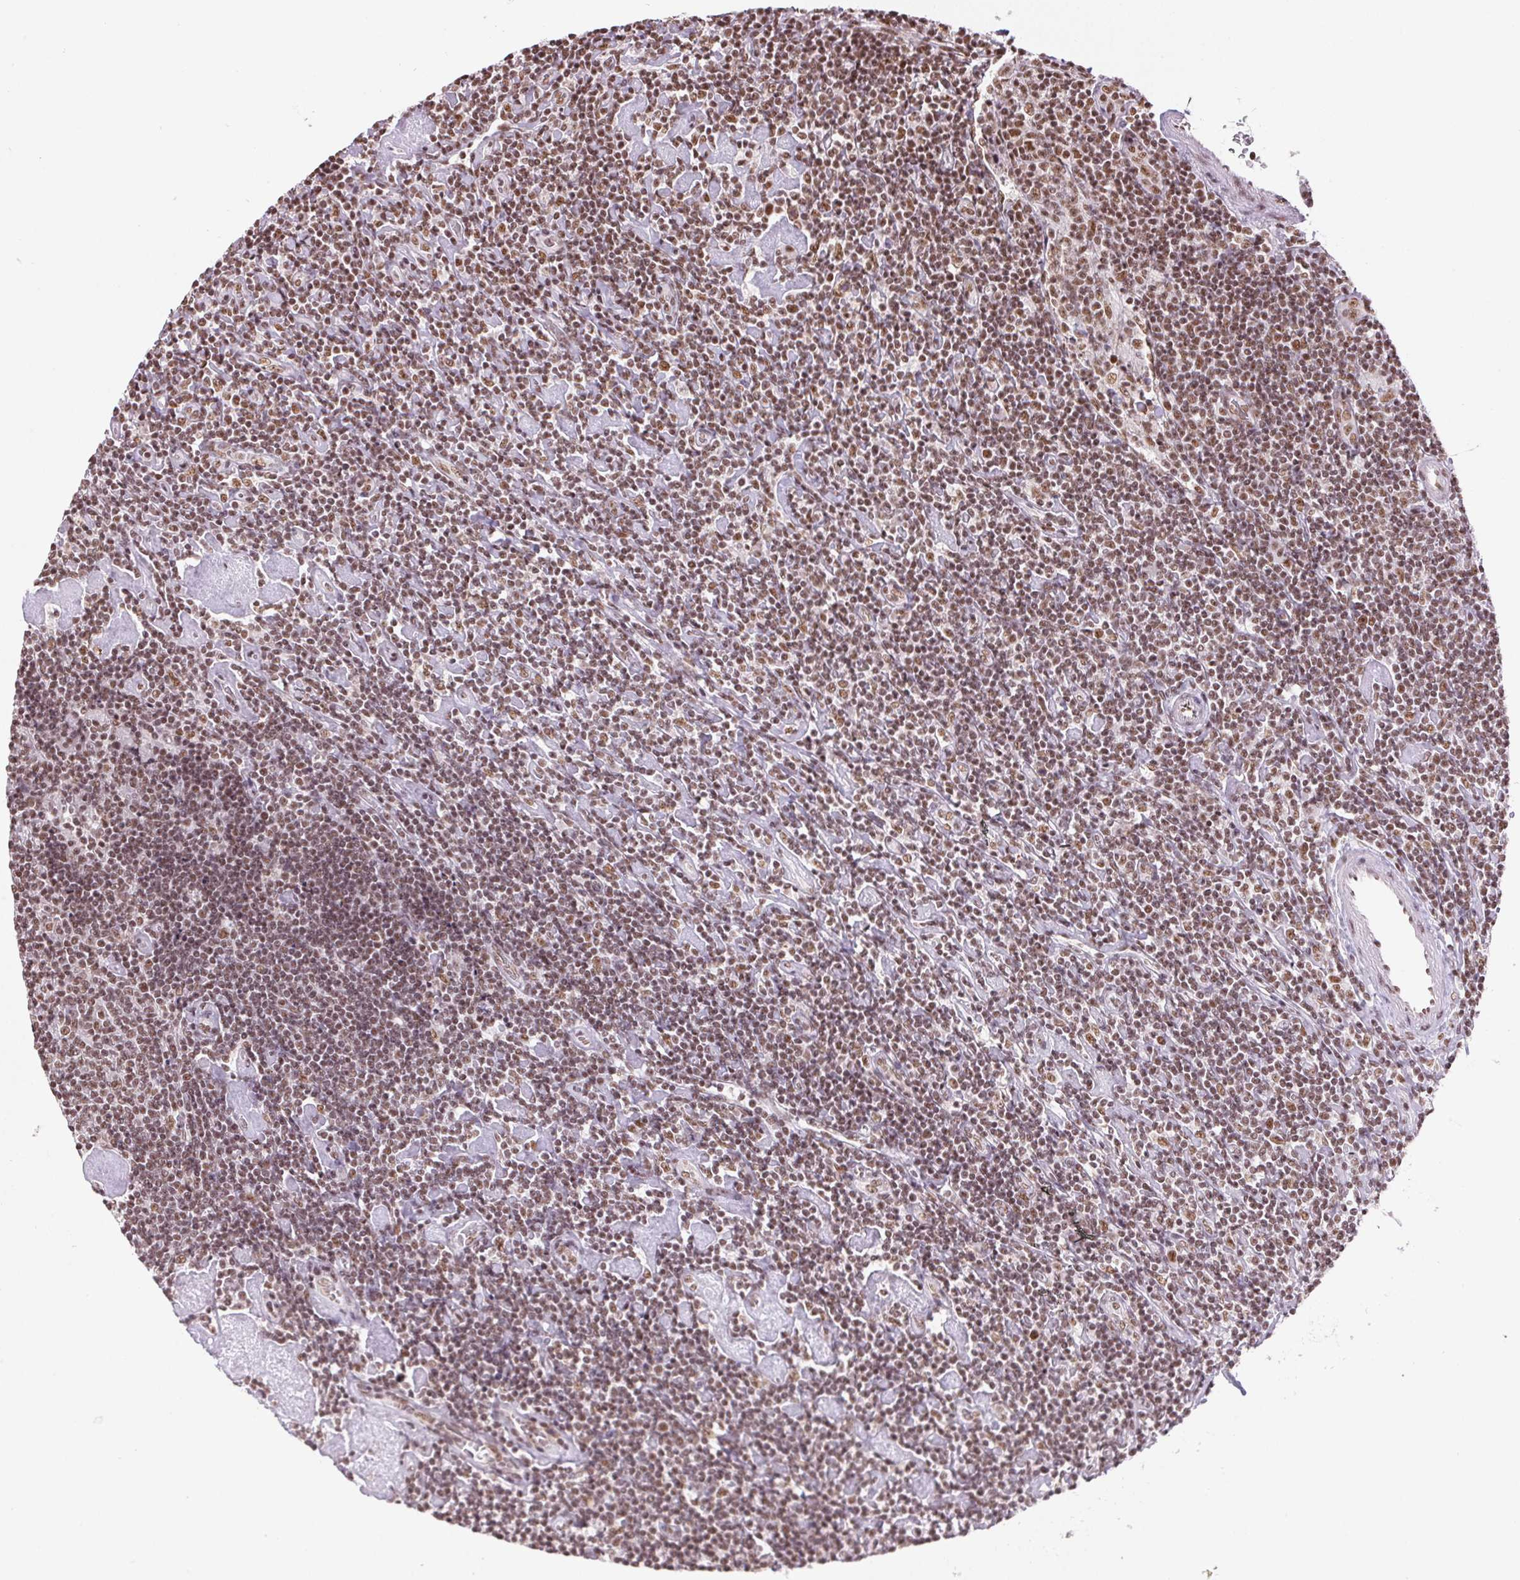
{"staining": {"intensity": "moderate", "quantity": ">75%", "location": "nuclear"}, "tissue": "lymphoma", "cell_type": "Tumor cells", "image_type": "cancer", "snomed": [{"axis": "morphology", "description": "Hodgkin's disease, NOS"}, {"axis": "topography", "description": "Lymph node"}], "caption": "An immunohistochemistry (IHC) image of neoplastic tissue is shown. Protein staining in brown shows moderate nuclear positivity in Hodgkin's disease within tumor cells.", "gene": "IK", "patient": {"sex": "male", "age": 40}}